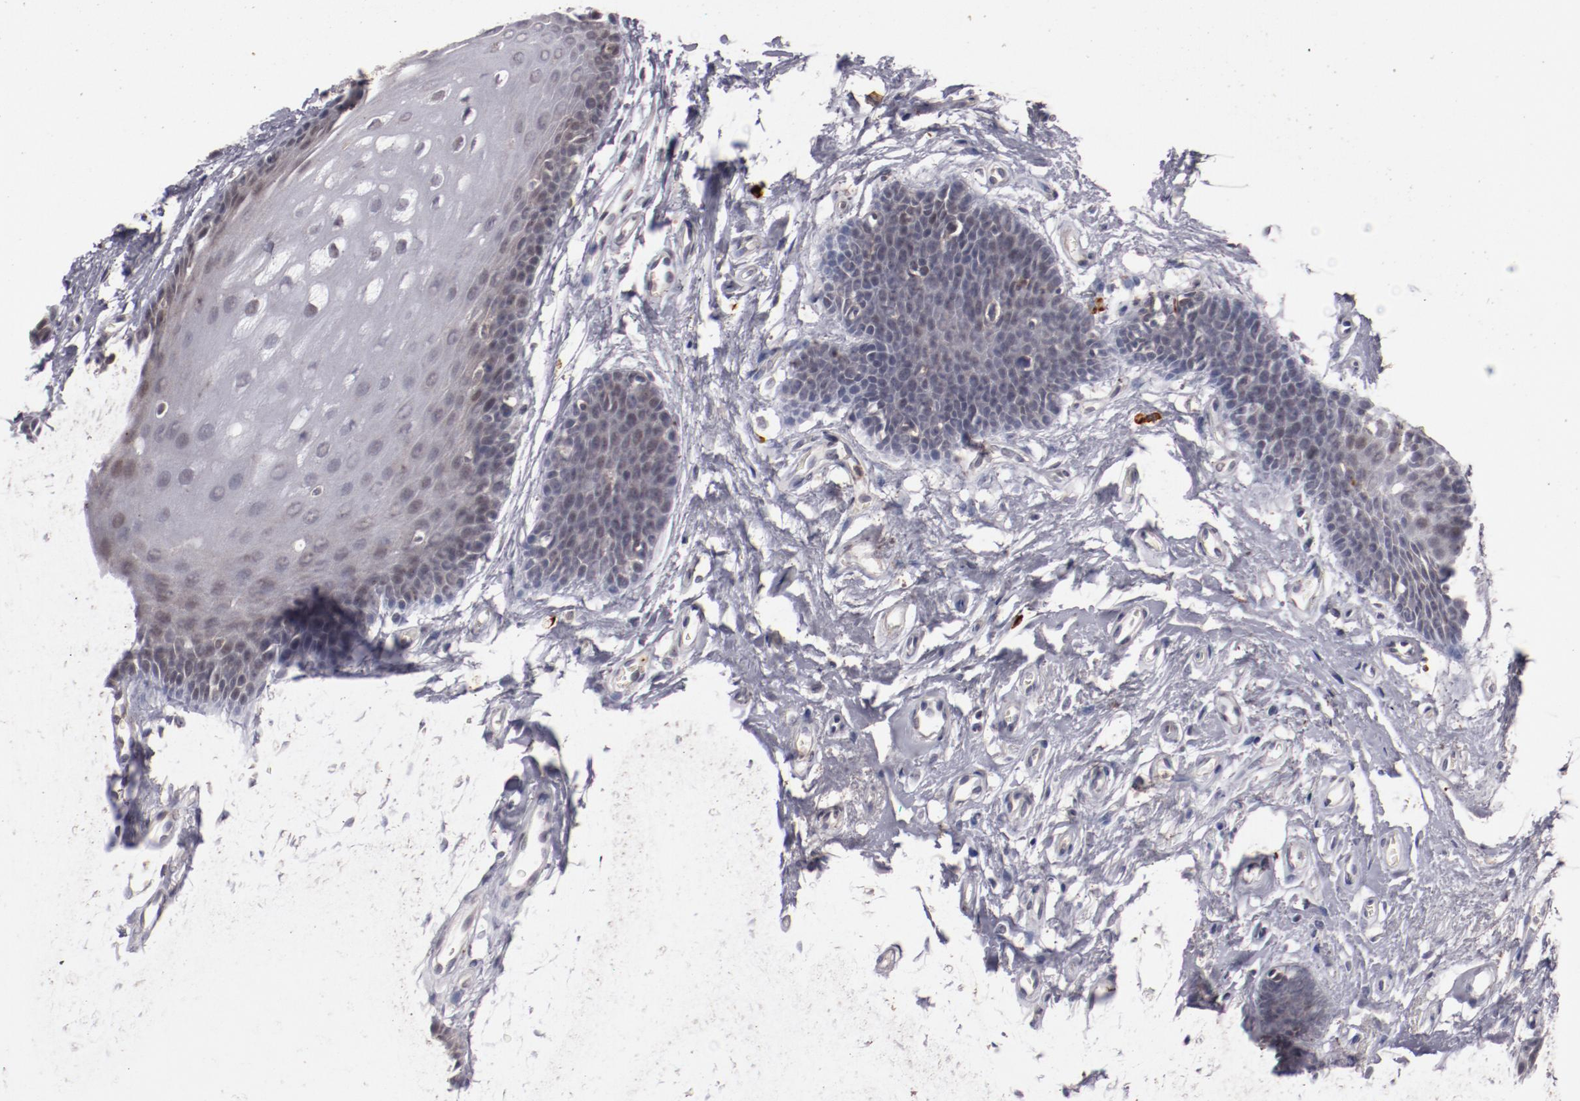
{"staining": {"intensity": "weak", "quantity": "<25%", "location": "nuclear"}, "tissue": "oral mucosa", "cell_type": "Squamous epithelial cells", "image_type": "normal", "snomed": [{"axis": "morphology", "description": "Normal tissue, NOS"}, {"axis": "topography", "description": "Oral tissue"}], "caption": "Immunohistochemistry of normal human oral mucosa reveals no staining in squamous epithelial cells. (DAB (3,3'-diaminobenzidine) immunohistochemistry visualized using brightfield microscopy, high magnification).", "gene": "STX3", "patient": {"sex": "male", "age": 62}}